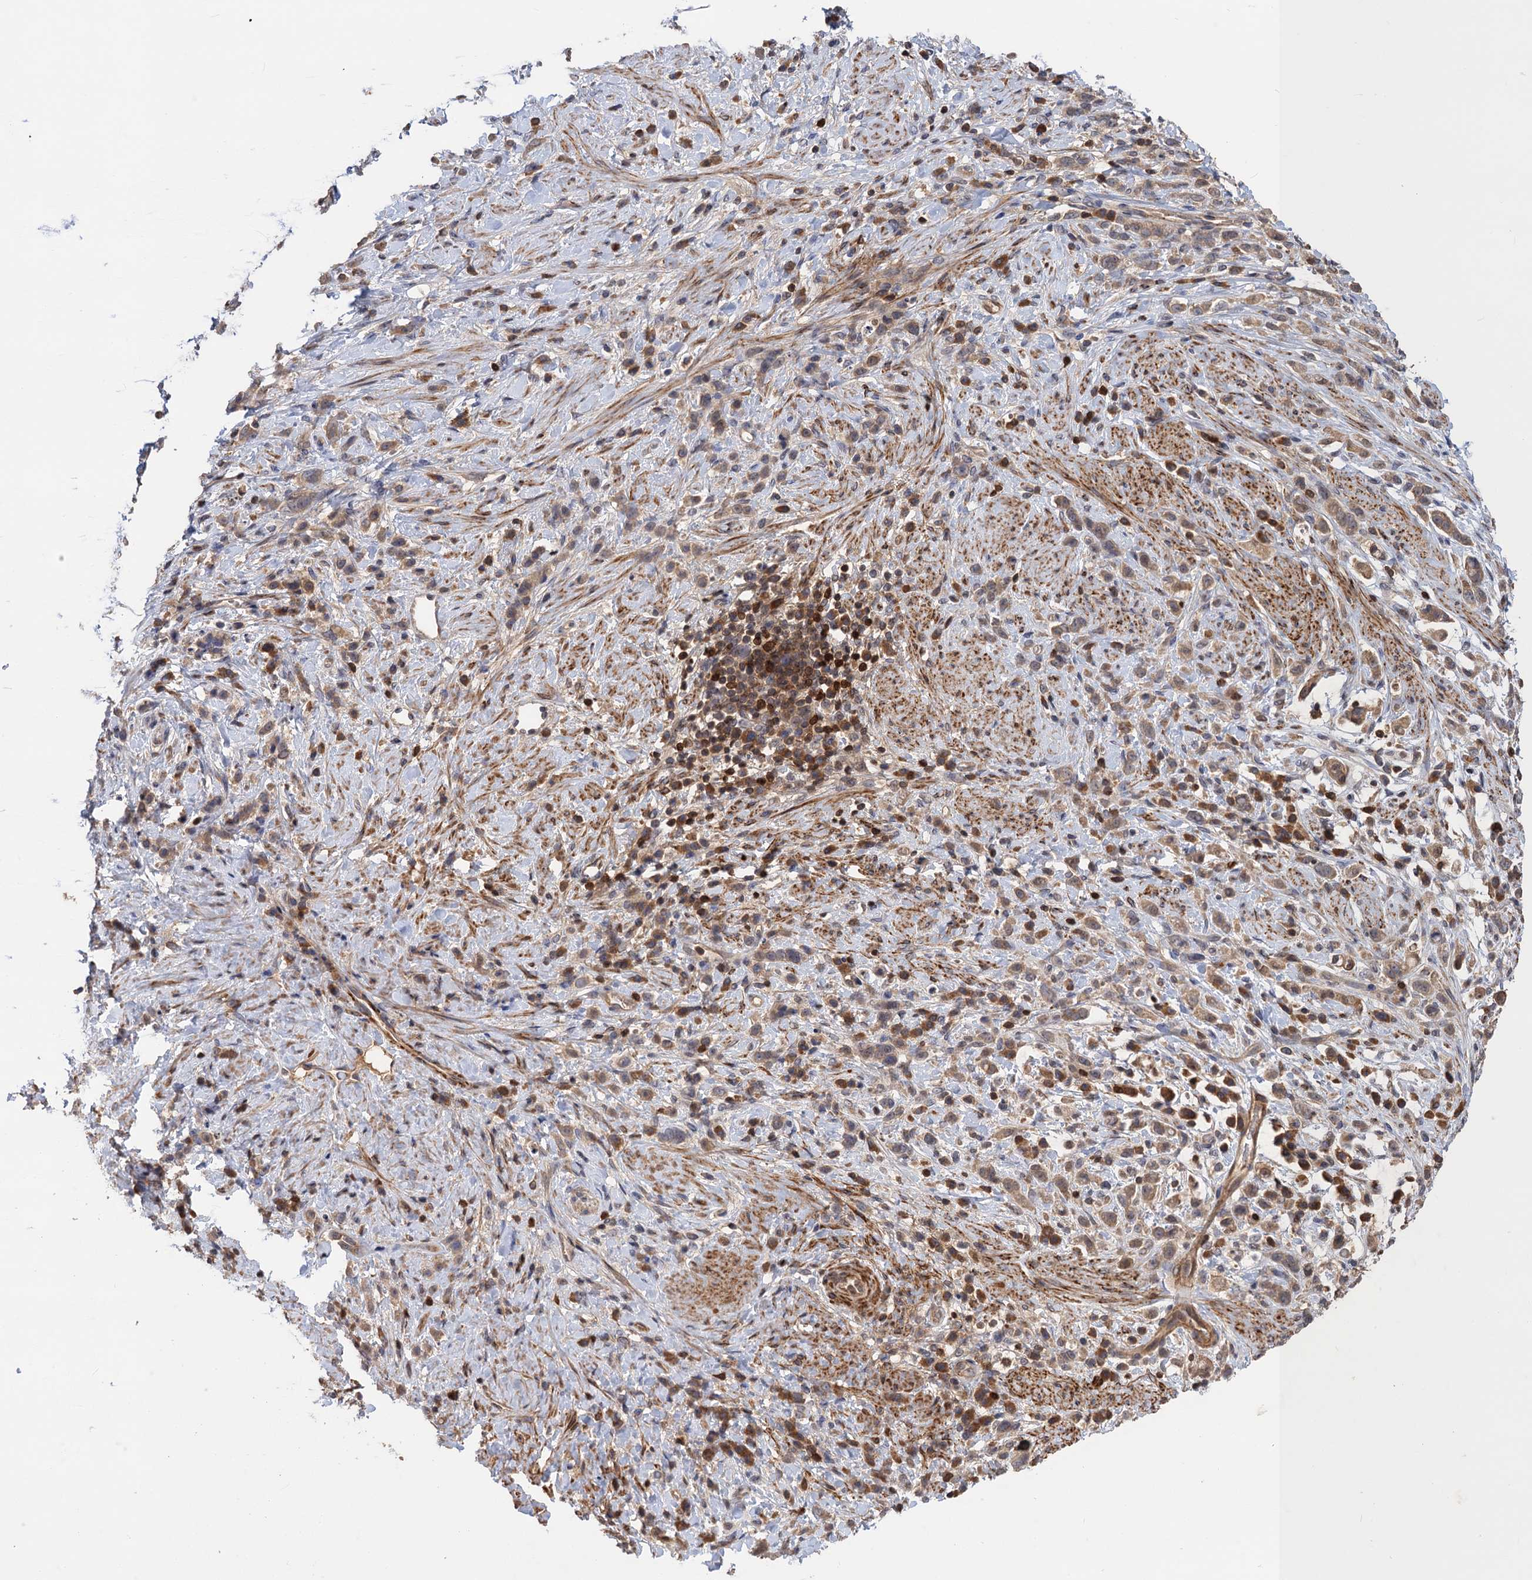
{"staining": {"intensity": "moderate", "quantity": ">75%", "location": "cytoplasmic/membranous"}, "tissue": "stomach cancer", "cell_type": "Tumor cells", "image_type": "cancer", "snomed": [{"axis": "morphology", "description": "Adenocarcinoma, NOS"}, {"axis": "topography", "description": "Stomach"}], "caption": "Stomach cancer (adenocarcinoma) stained with DAB (3,3'-diaminobenzidine) IHC shows medium levels of moderate cytoplasmic/membranous staining in about >75% of tumor cells. The staining is performed using DAB brown chromogen to label protein expression. The nuclei are counter-stained blue using hematoxylin.", "gene": "DGKA", "patient": {"sex": "female", "age": 60}}